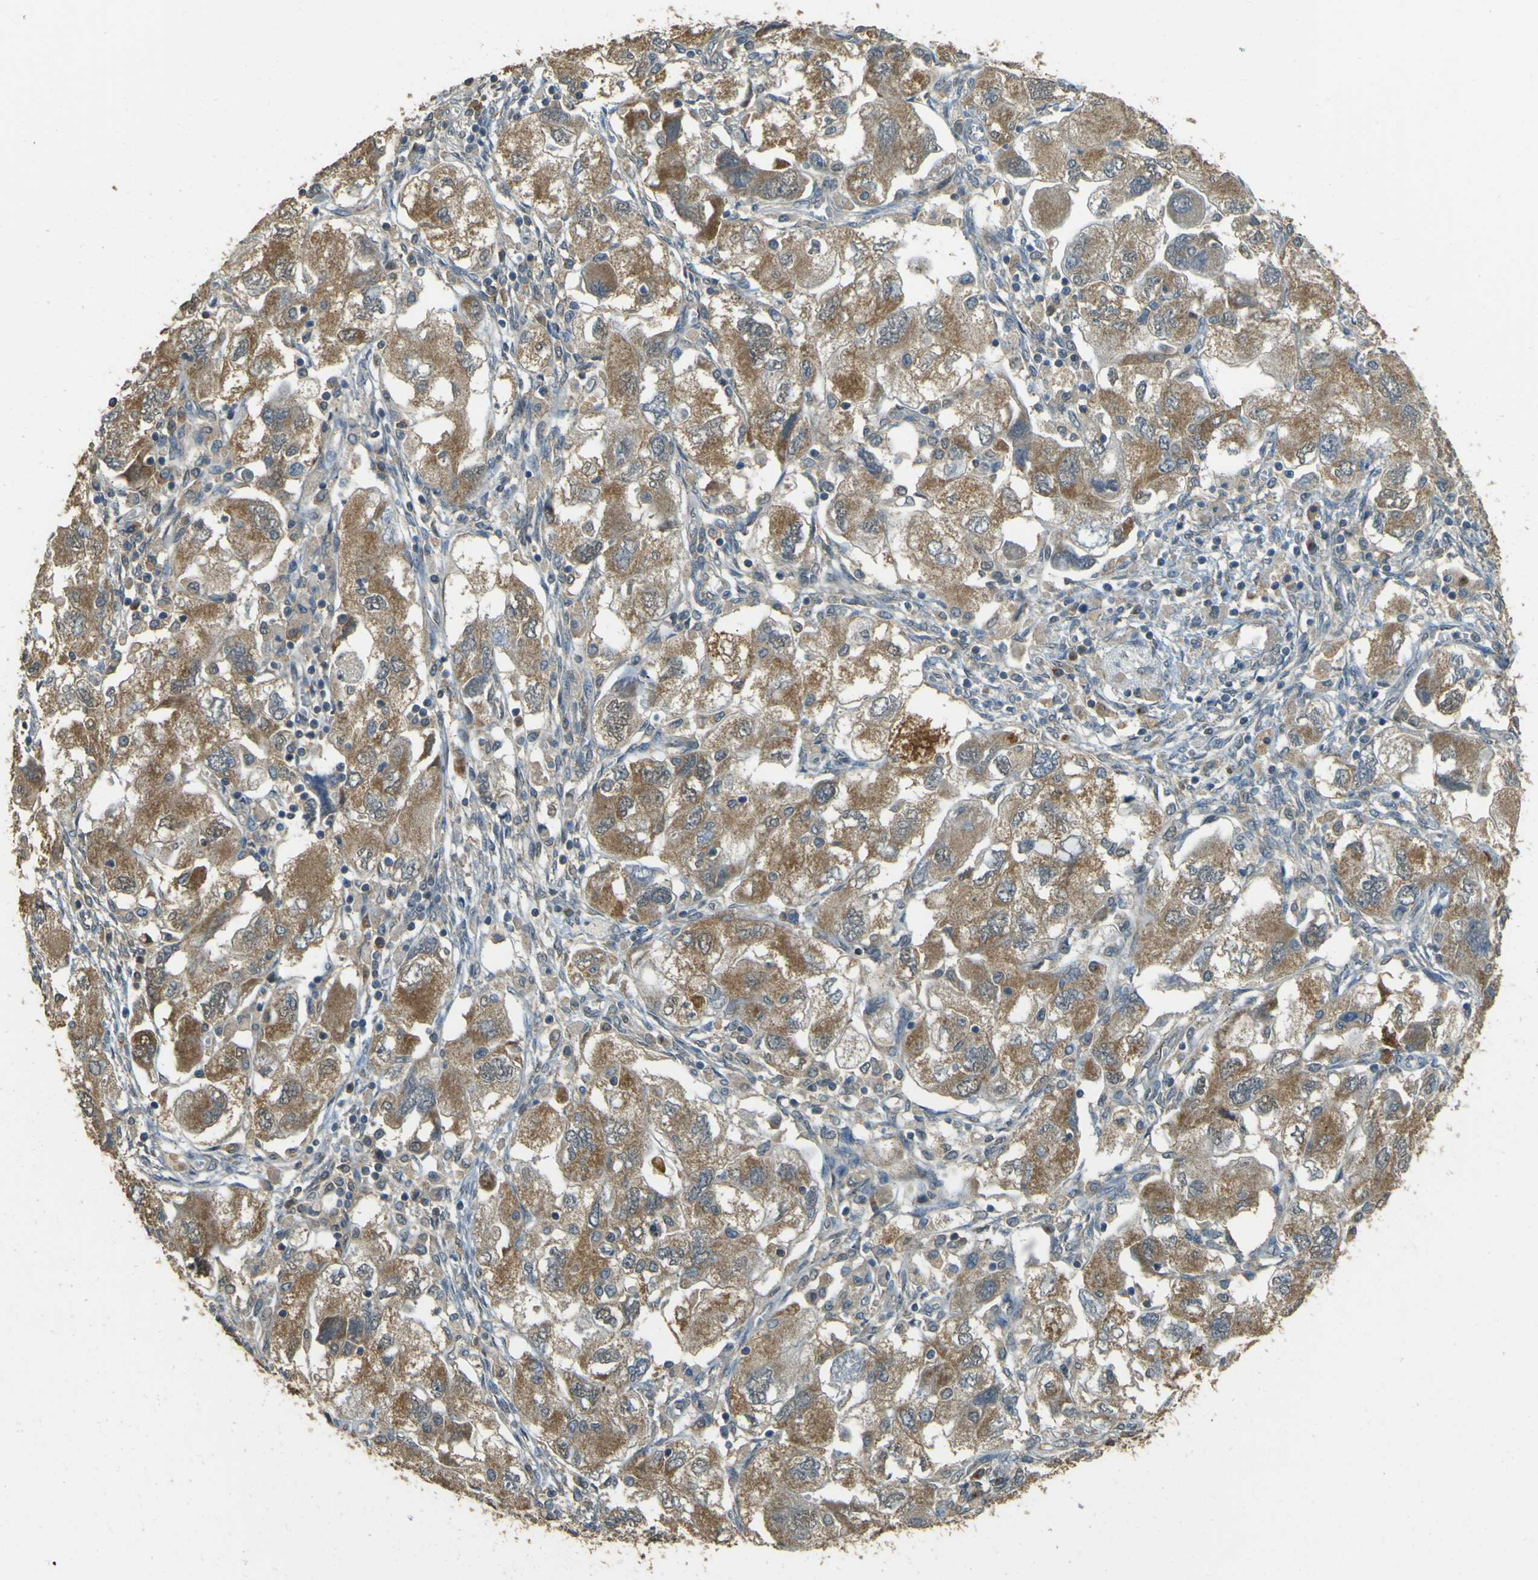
{"staining": {"intensity": "moderate", "quantity": ">75%", "location": "cytoplasmic/membranous"}, "tissue": "ovarian cancer", "cell_type": "Tumor cells", "image_type": "cancer", "snomed": [{"axis": "morphology", "description": "Carcinoma, NOS"}, {"axis": "morphology", "description": "Cystadenocarcinoma, serous, NOS"}, {"axis": "topography", "description": "Ovary"}], "caption": "Immunohistochemical staining of ovarian cancer (carcinoma) demonstrates medium levels of moderate cytoplasmic/membranous positivity in approximately >75% of tumor cells.", "gene": "GOLGA1", "patient": {"sex": "female", "age": 69}}